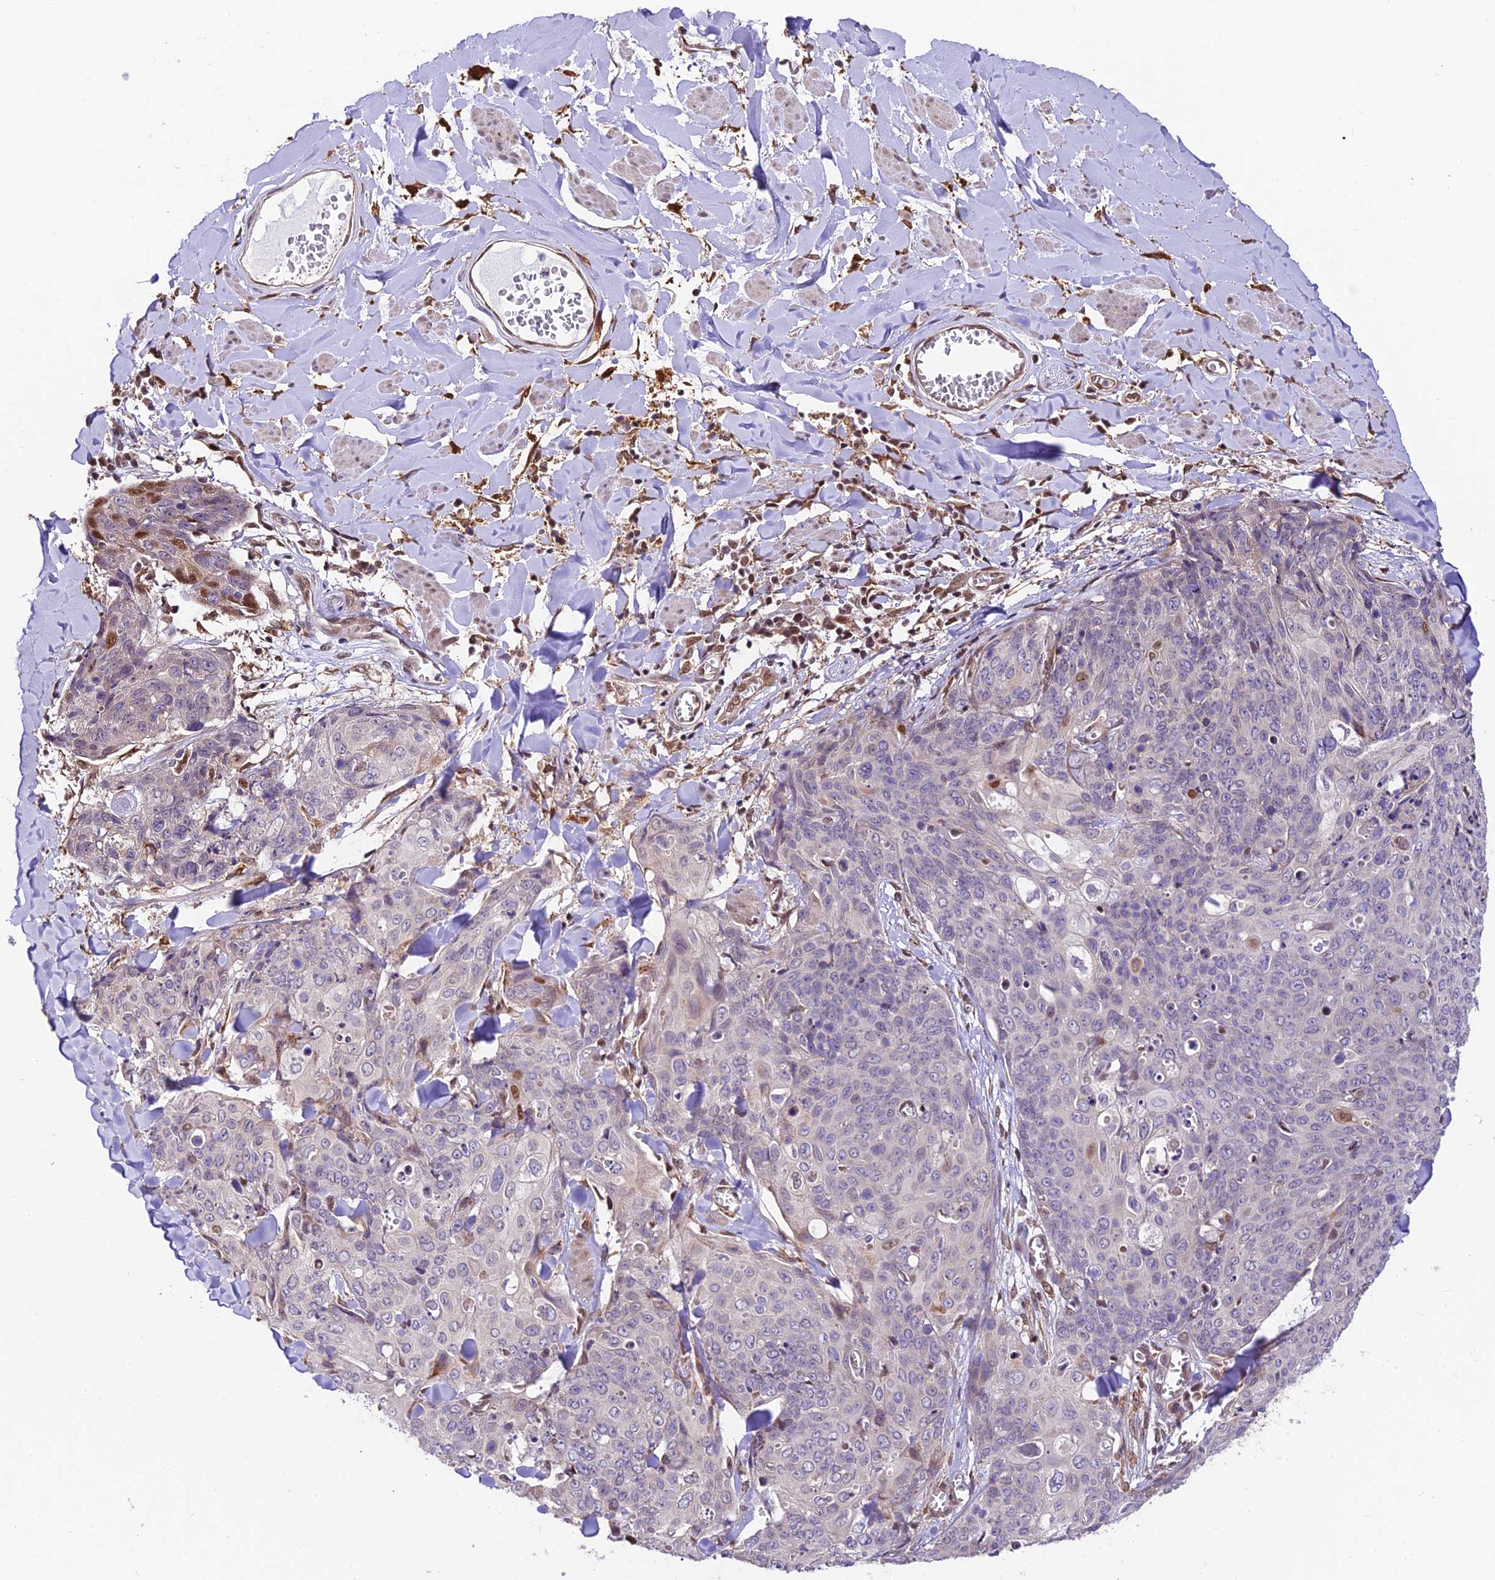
{"staining": {"intensity": "negative", "quantity": "none", "location": "none"}, "tissue": "skin cancer", "cell_type": "Tumor cells", "image_type": "cancer", "snomed": [{"axis": "morphology", "description": "Squamous cell carcinoma, NOS"}, {"axis": "topography", "description": "Skin"}, {"axis": "topography", "description": "Vulva"}], "caption": "IHC image of skin cancer stained for a protein (brown), which demonstrates no staining in tumor cells.", "gene": "TRIM22", "patient": {"sex": "female", "age": 85}}